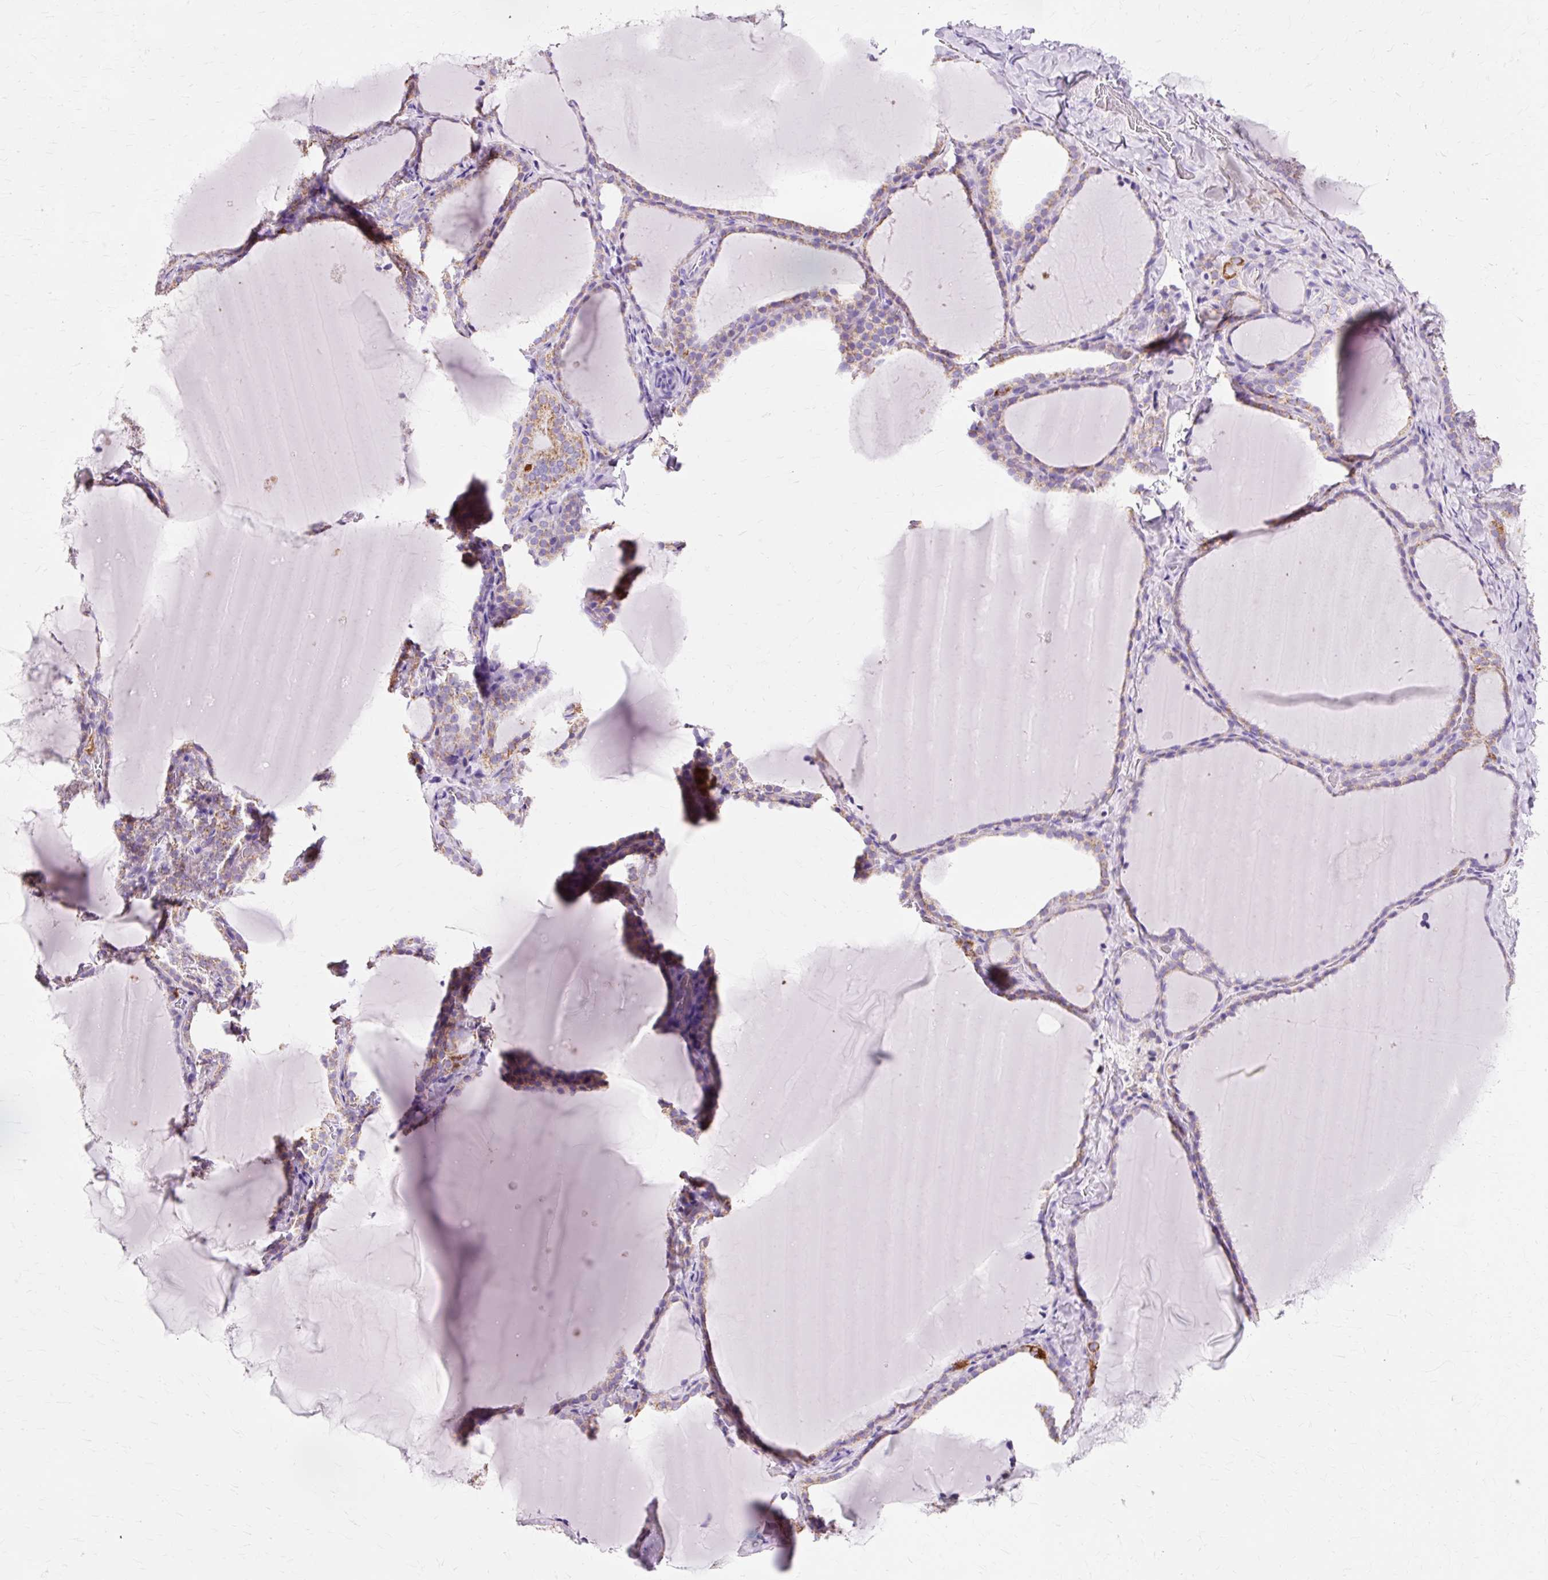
{"staining": {"intensity": "moderate", "quantity": "25%-75%", "location": "cytoplasmic/membranous"}, "tissue": "thyroid gland", "cell_type": "Glandular cells", "image_type": "normal", "snomed": [{"axis": "morphology", "description": "Normal tissue, NOS"}, {"axis": "topography", "description": "Thyroid gland"}], "caption": "The photomicrograph reveals a brown stain indicating the presence of a protein in the cytoplasmic/membranous of glandular cells in thyroid gland.", "gene": "ATP5PO", "patient": {"sex": "female", "age": 22}}